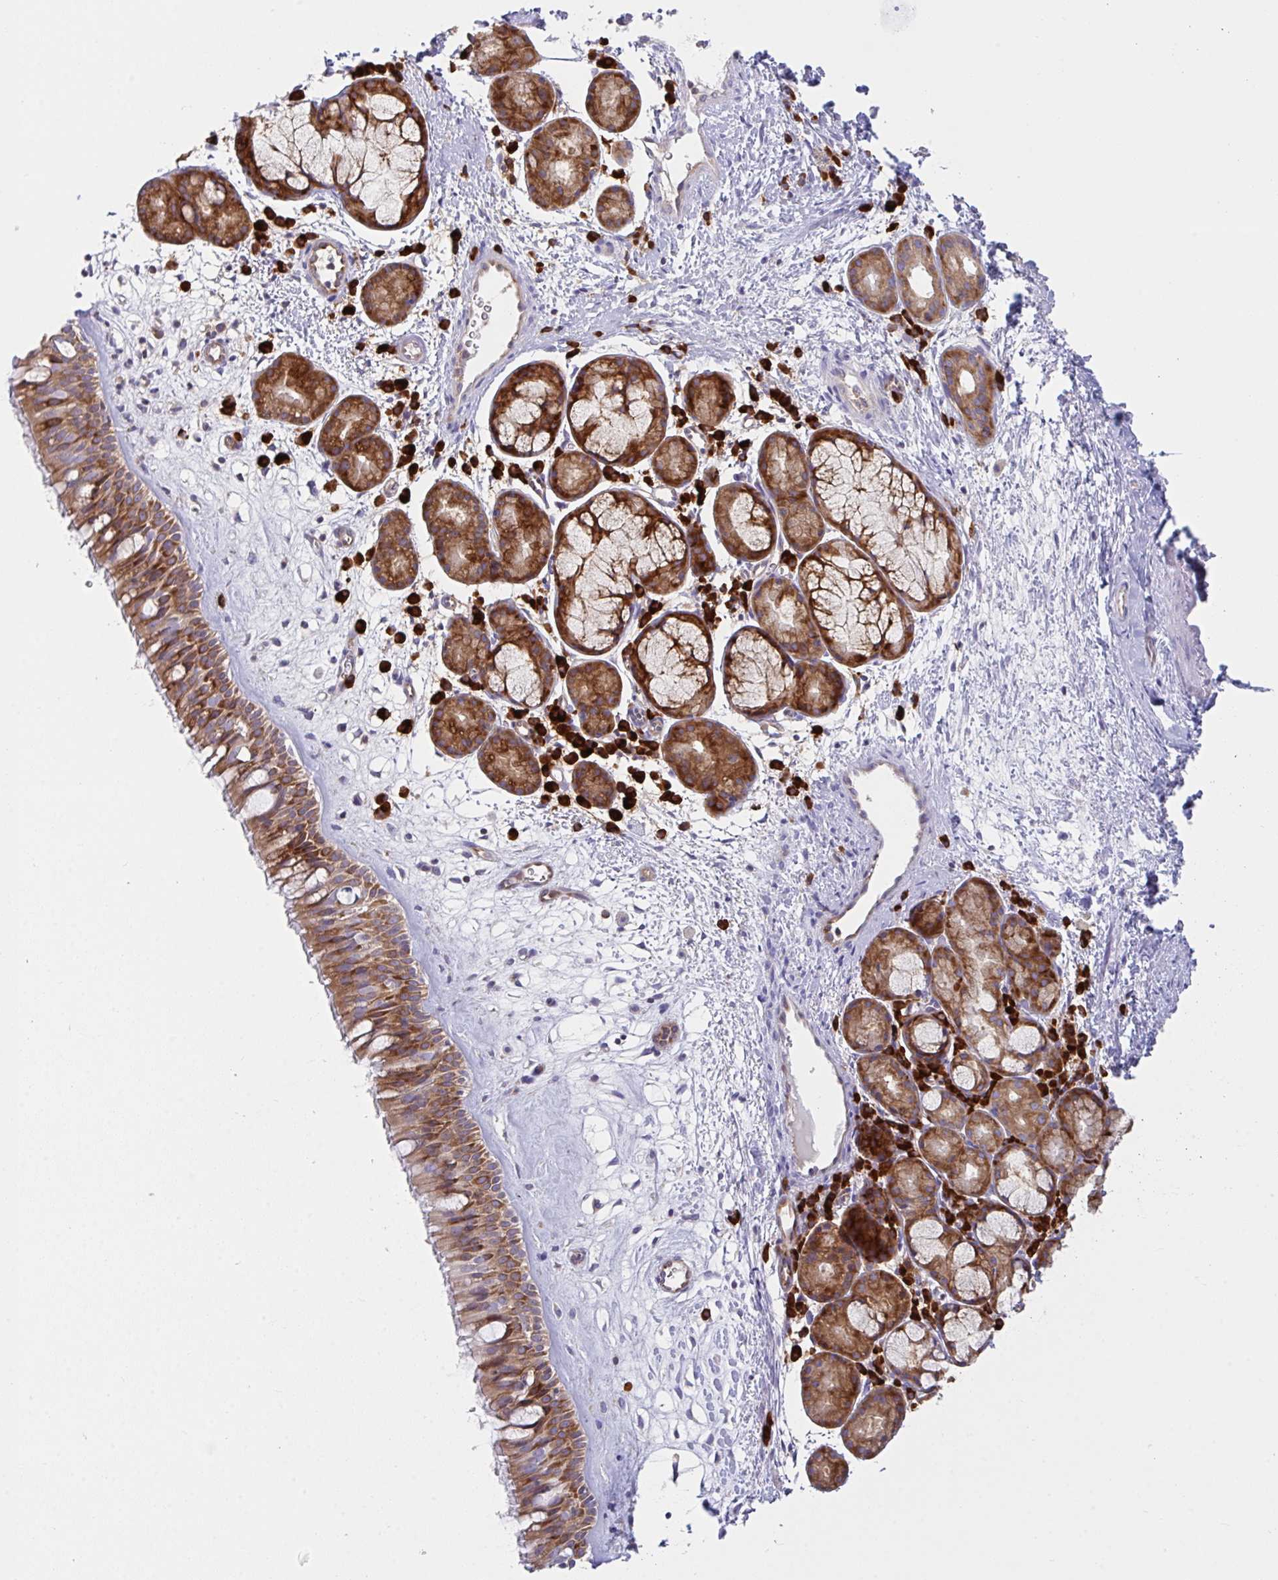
{"staining": {"intensity": "moderate", "quantity": ">75%", "location": "cytoplasmic/membranous"}, "tissue": "nasopharynx", "cell_type": "Respiratory epithelial cells", "image_type": "normal", "snomed": [{"axis": "morphology", "description": "Normal tissue, NOS"}, {"axis": "topography", "description": "Nasopharynx"}], "caption": "The immunohistochemical stain labels moderate cytoplasmic/membranous positivity in respiratory epithelial cells of benign nasopharynx. The protein is shown in brown color, while the nuclei are stained blue.", "gene": "YARS2", "patient": {"sex": "male", "age": 65}}